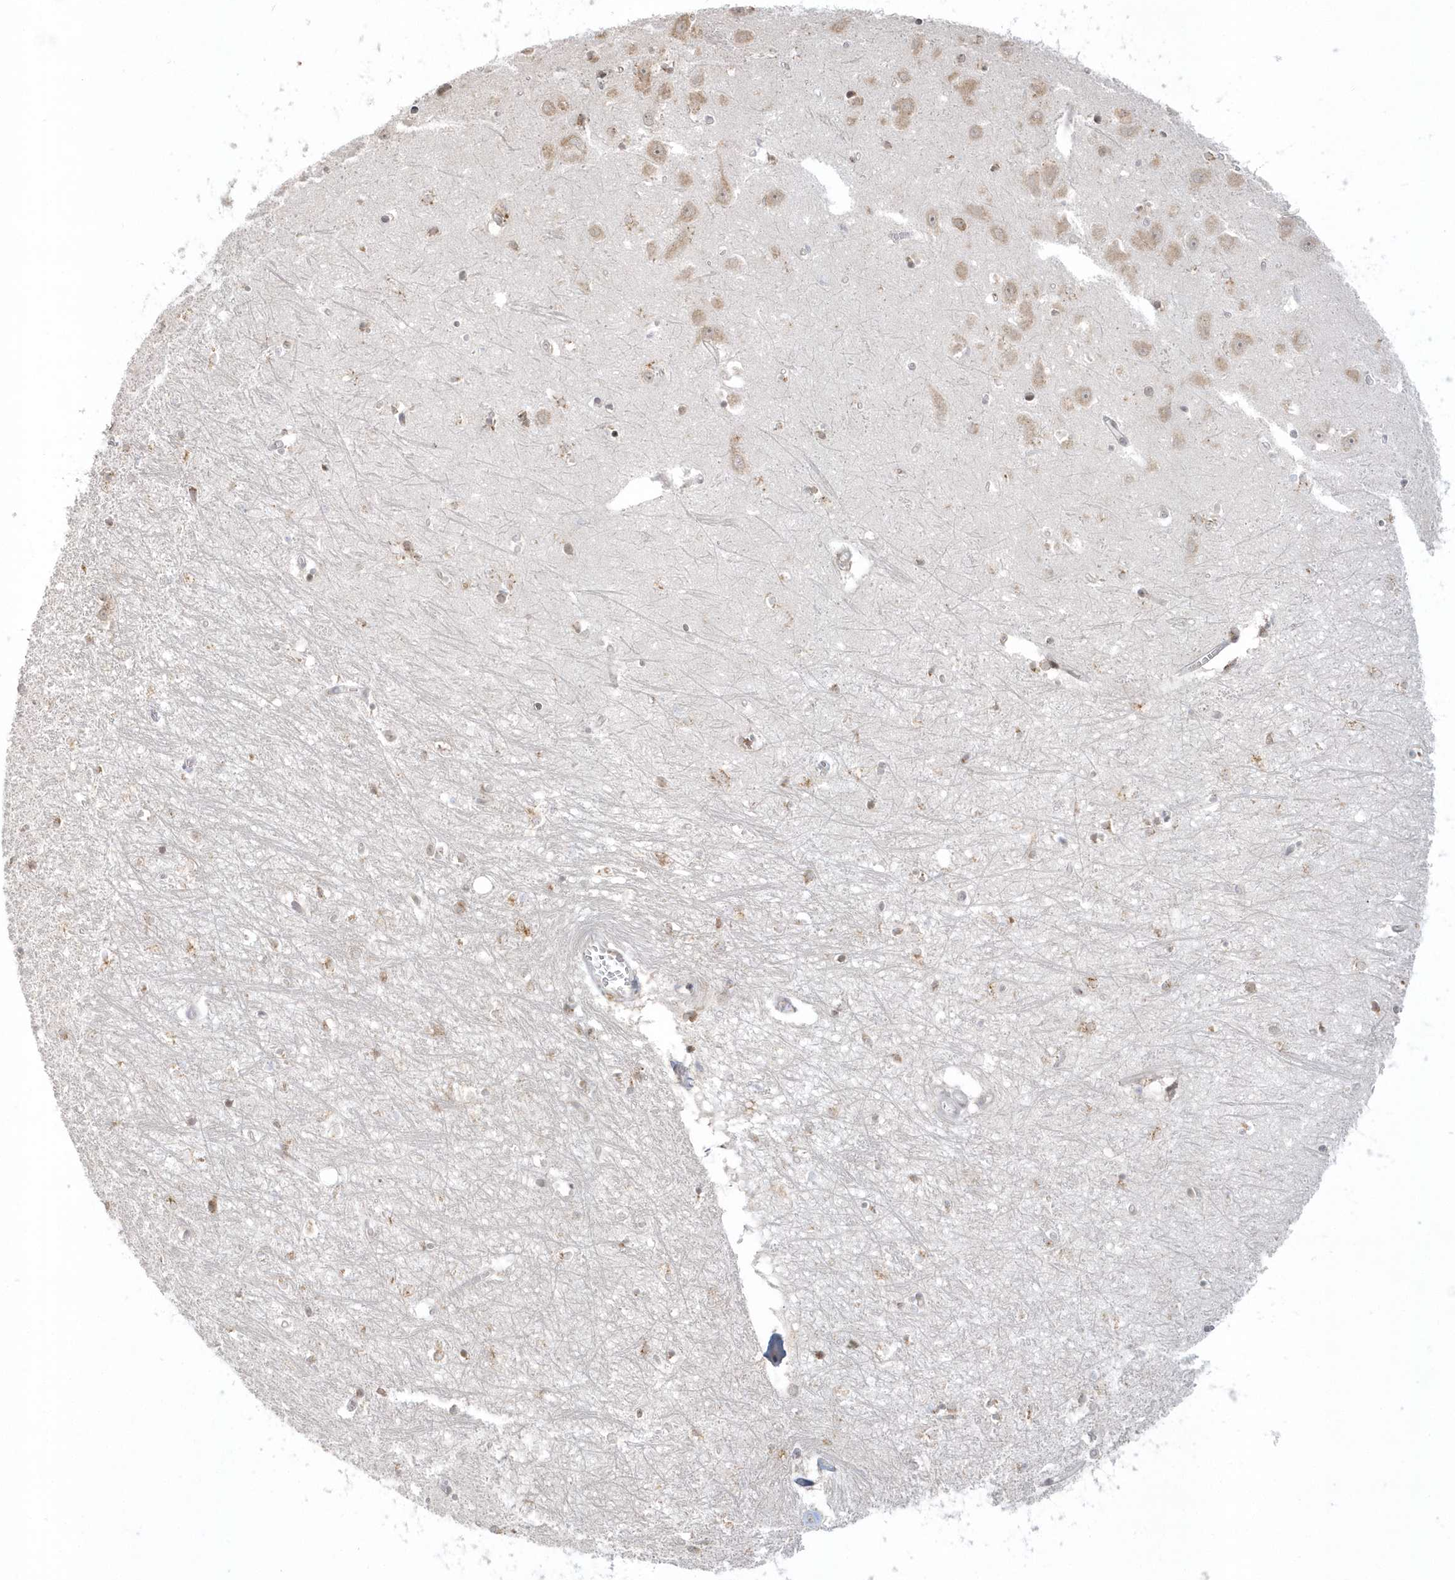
{"staining": {"intensity": "weak", "quantity": "<25%", "location": "cytoplasmic/membranous,nuclear"}, "tissue": "hippocampus", "cell_type": "Glial cells", "image_type": "normal", "snomed": [{"axis": "morphology", "description": "Normal tissue, NOS"}, {"axis": "topography", "description": "Hippocampus"}], "caption": "Immunohistochemical staining of benign human hippocampus exhibits no significant expression in glial cells. (DAB immunohistochemistry (IHC) visualized using brightfield microscopy, high magnification).", "gene": "DHFR", "patient": {"sex": "female", "age": 64}}